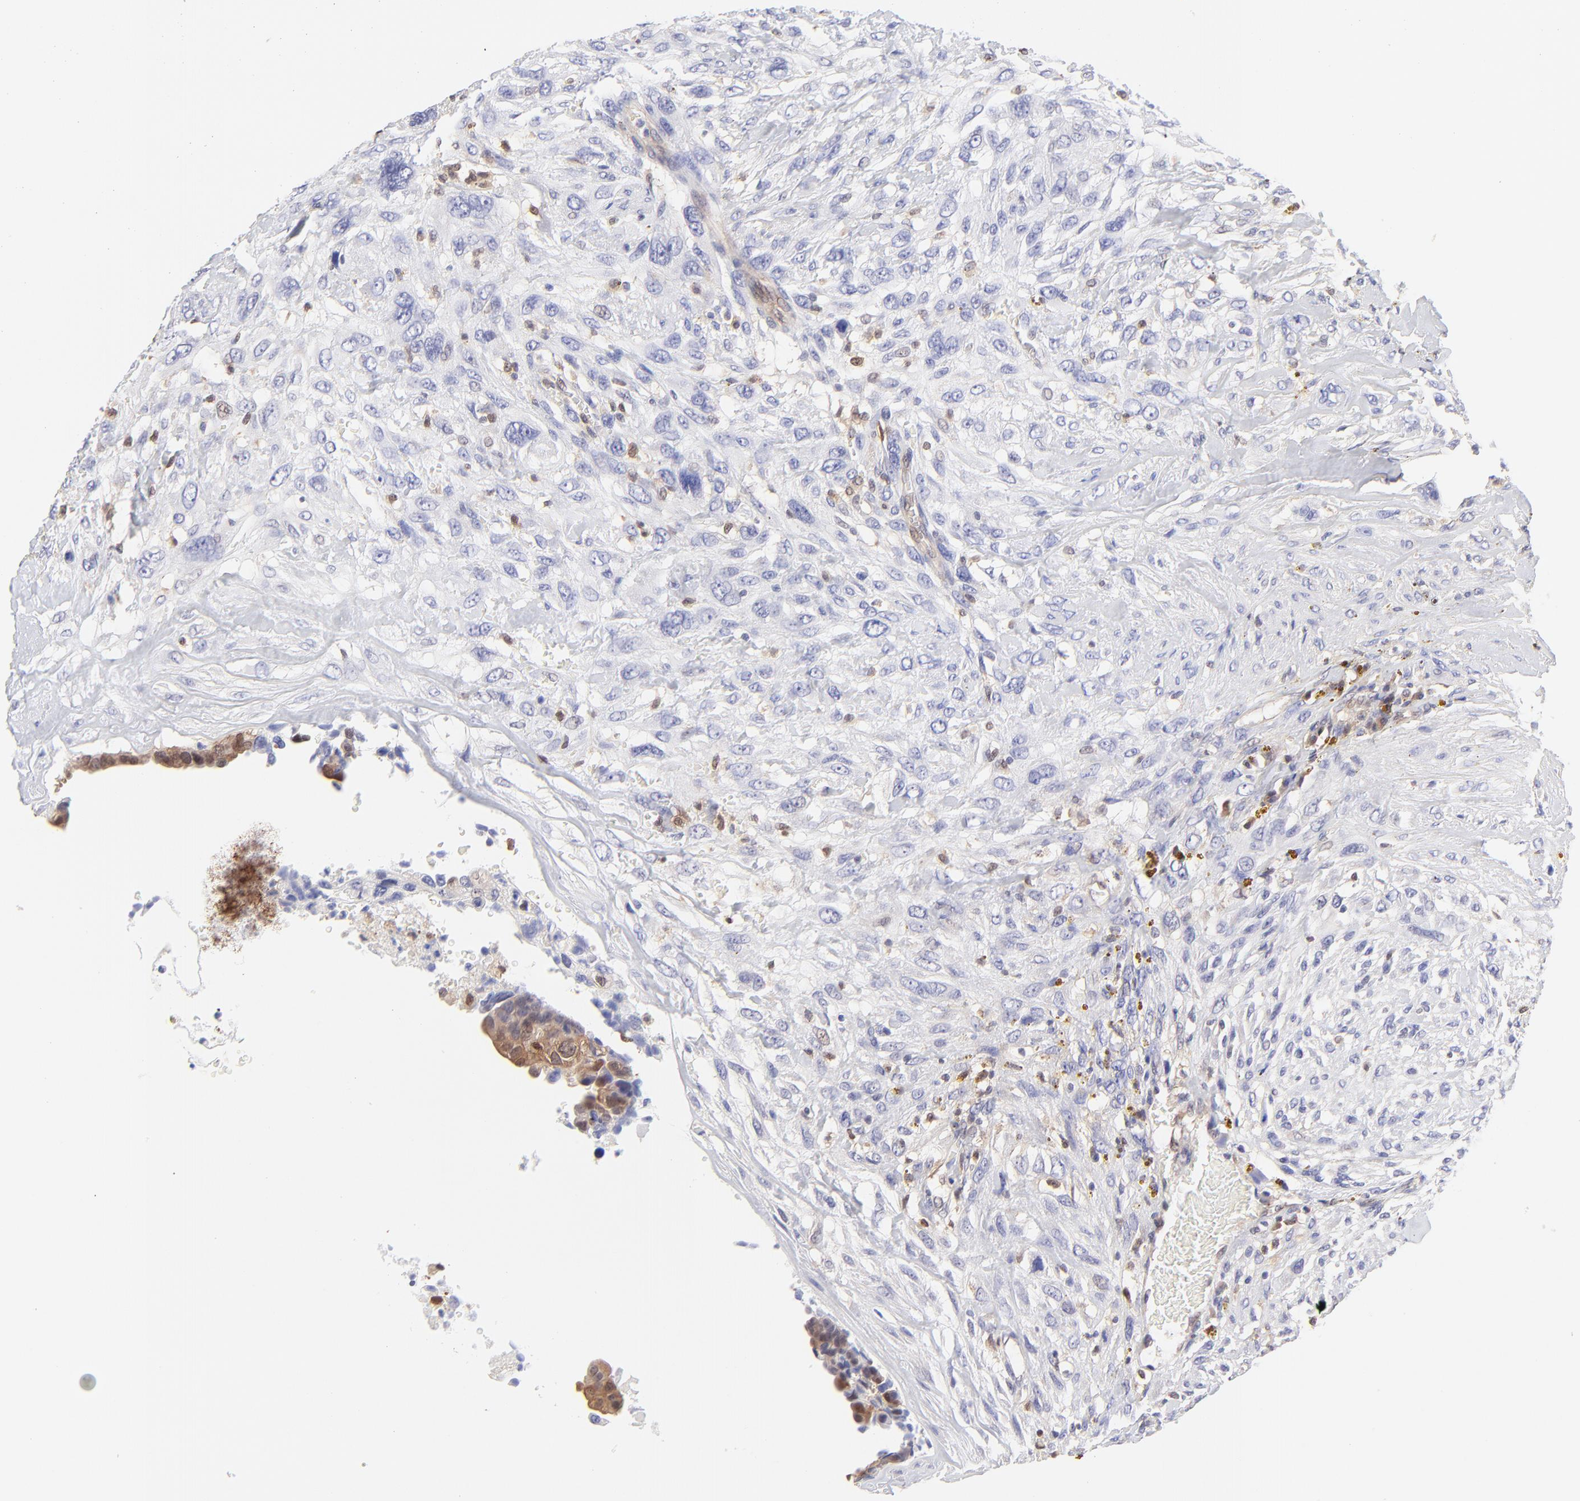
{"staining": {"intensity": "negative", "quantity": "none", "location": "none"}, "tissue": "breast cancer", "cell_type": "Tumor cells", "image_type": "cancer", "snomed": [{"axis": "morphology", "description": "Neoplasm, malignant, NOS"}, {"axis": "topography", "description": "Breast"}], "caption": "Breast neoplasm (malignant) was stained to show a protein in brown. There is no significant positivity in tumor cells.", "gene": "HYAL1", "patient": {"sex": "female", "age": 50}}